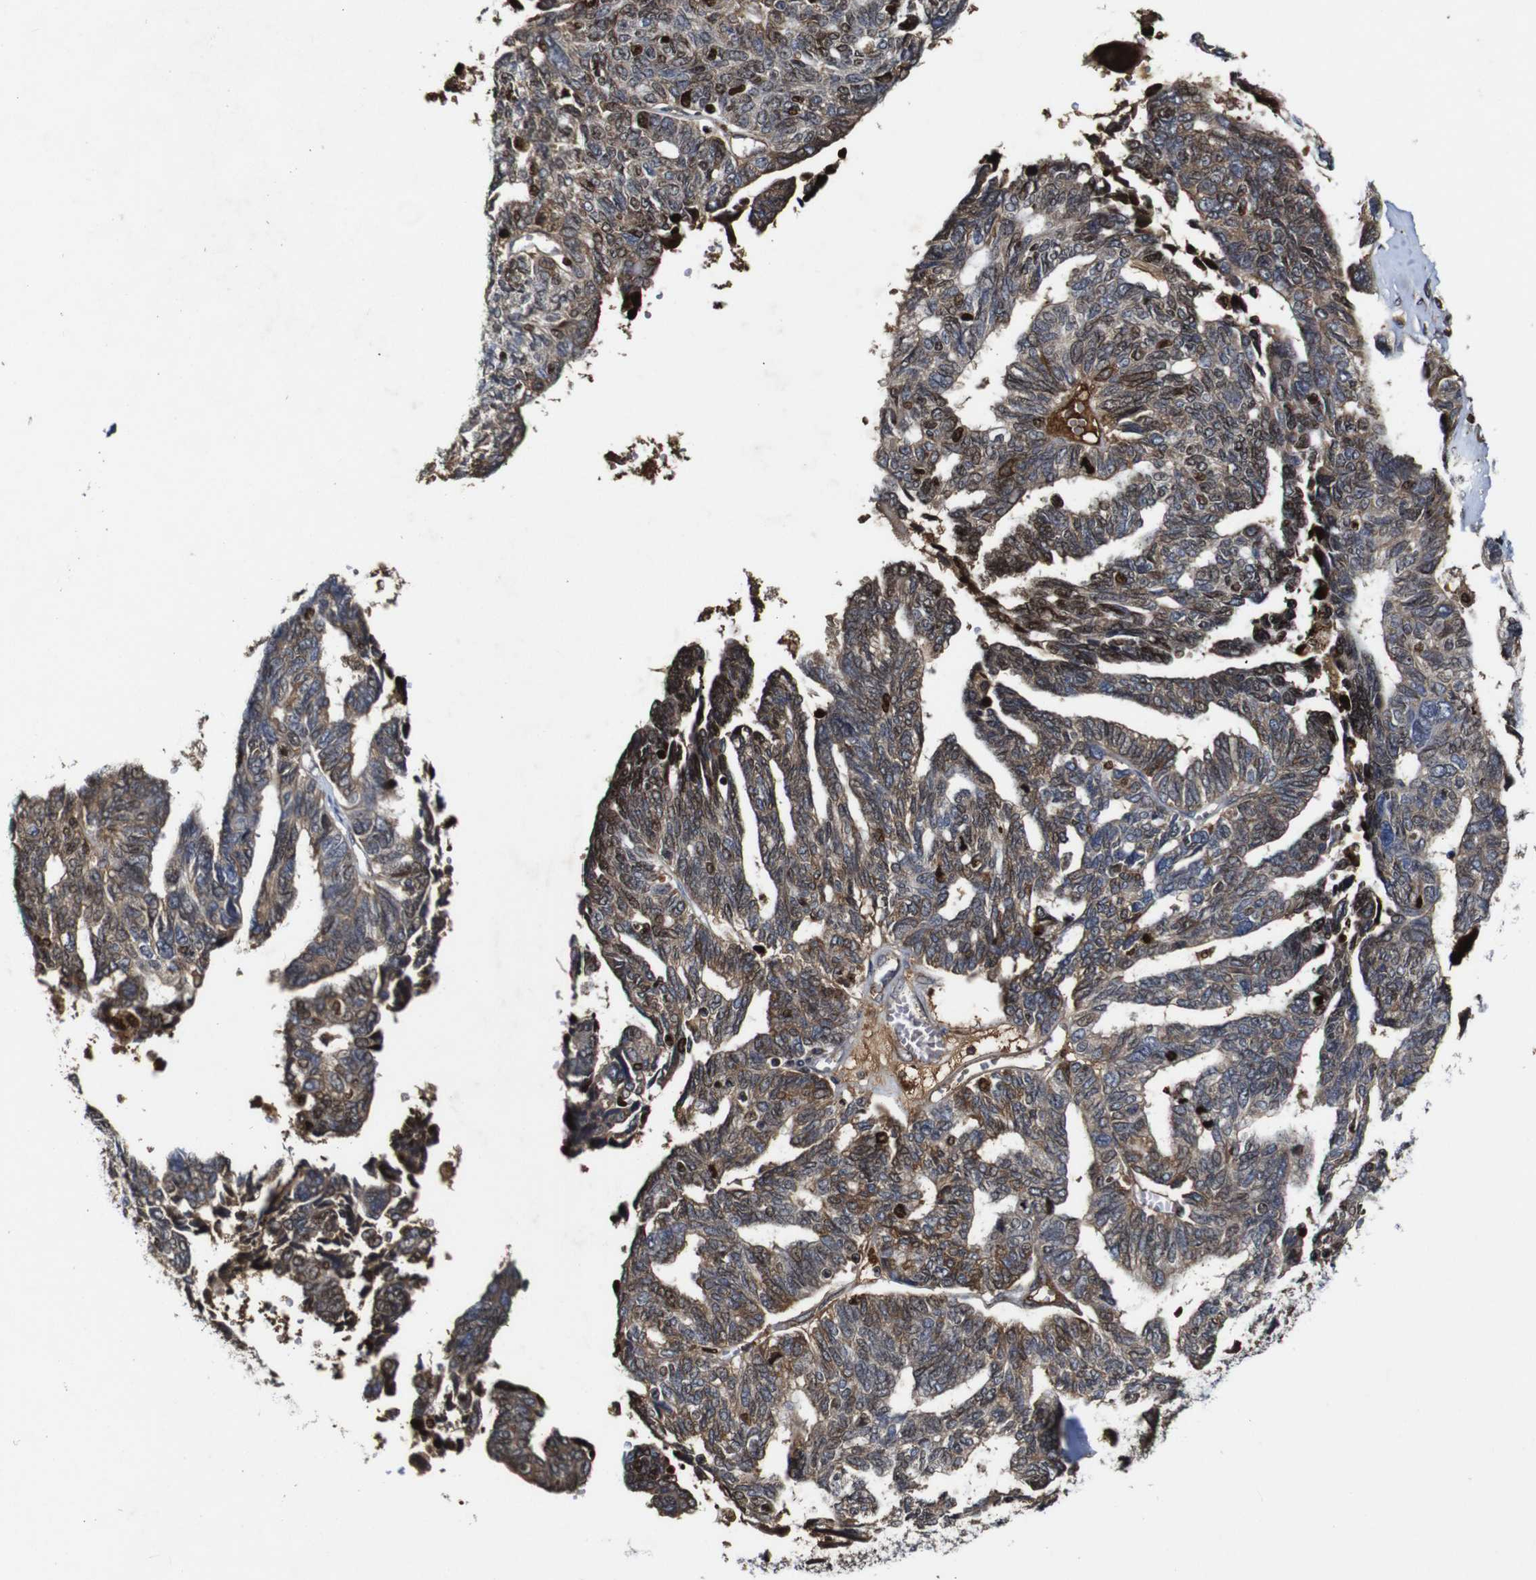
{"staining": {"intensity": "moderate", "quantity": ">75%", "location": "cytoplasmic/membranous,nuclear"}, "tissue": "ovarian cancer", "cell_type": "Tumor cells", "image_type": "cancer", "snomed": [{"axis": "morphology", "description": "Cystadenocarcinoma, serous, NOS"}, {"axis": "topography", "description": "Ovary"}], "caption": "This is an image of IHC staining of ovarian cancer (serous cystadenocarcinoma), which shows moderate staining in the cytoplasmic/membranous and nuclear of tumor cells.", "gene": "MYC", "patient": {"sex": "female", "age": 79}}